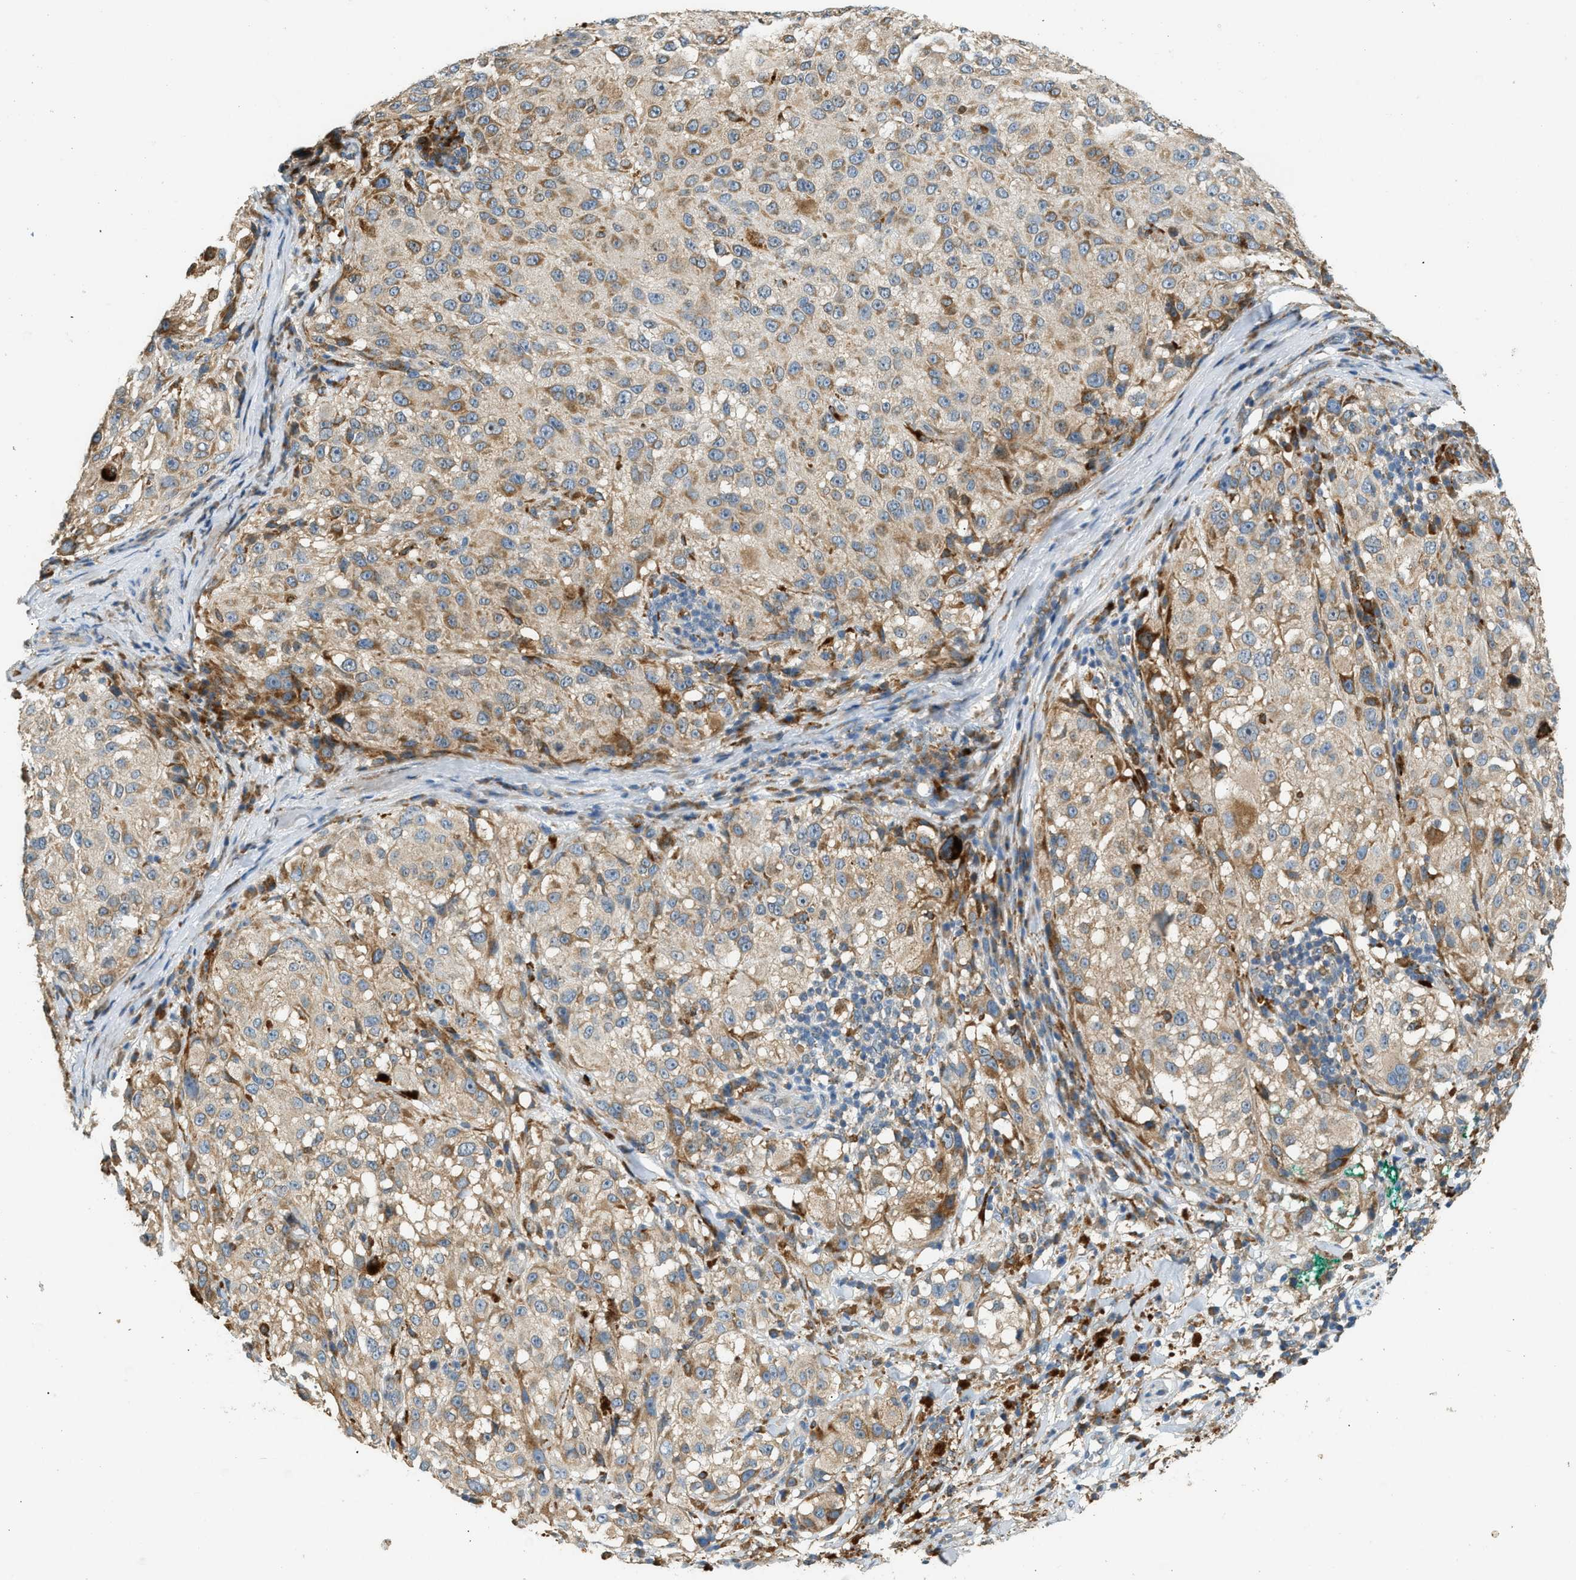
{"staining": {"intensity": "moderate", "quantity": ">75%", "location": "cytoplasmic/membranous"}, "tissue": "melanoma", "cell_type": "Tumor cells", "image_type": "cancer", "snomed": [{"axis": "morphology", "description": "Necrosis, NOS"}, {"axis": "morphology", "description": "Malignant melanoma, NOS"}, {"axis": "topography", "description": "Skin"}], "caption": "IHC photomicrograph of human malignant melanoma stained for a protein (brown), which displays medium levels of moderate cytoplasmic/membranous expression in about >75% of tumor cells.", "gene": "CTSB", "patient": {"sex": "female", "age": 87}}